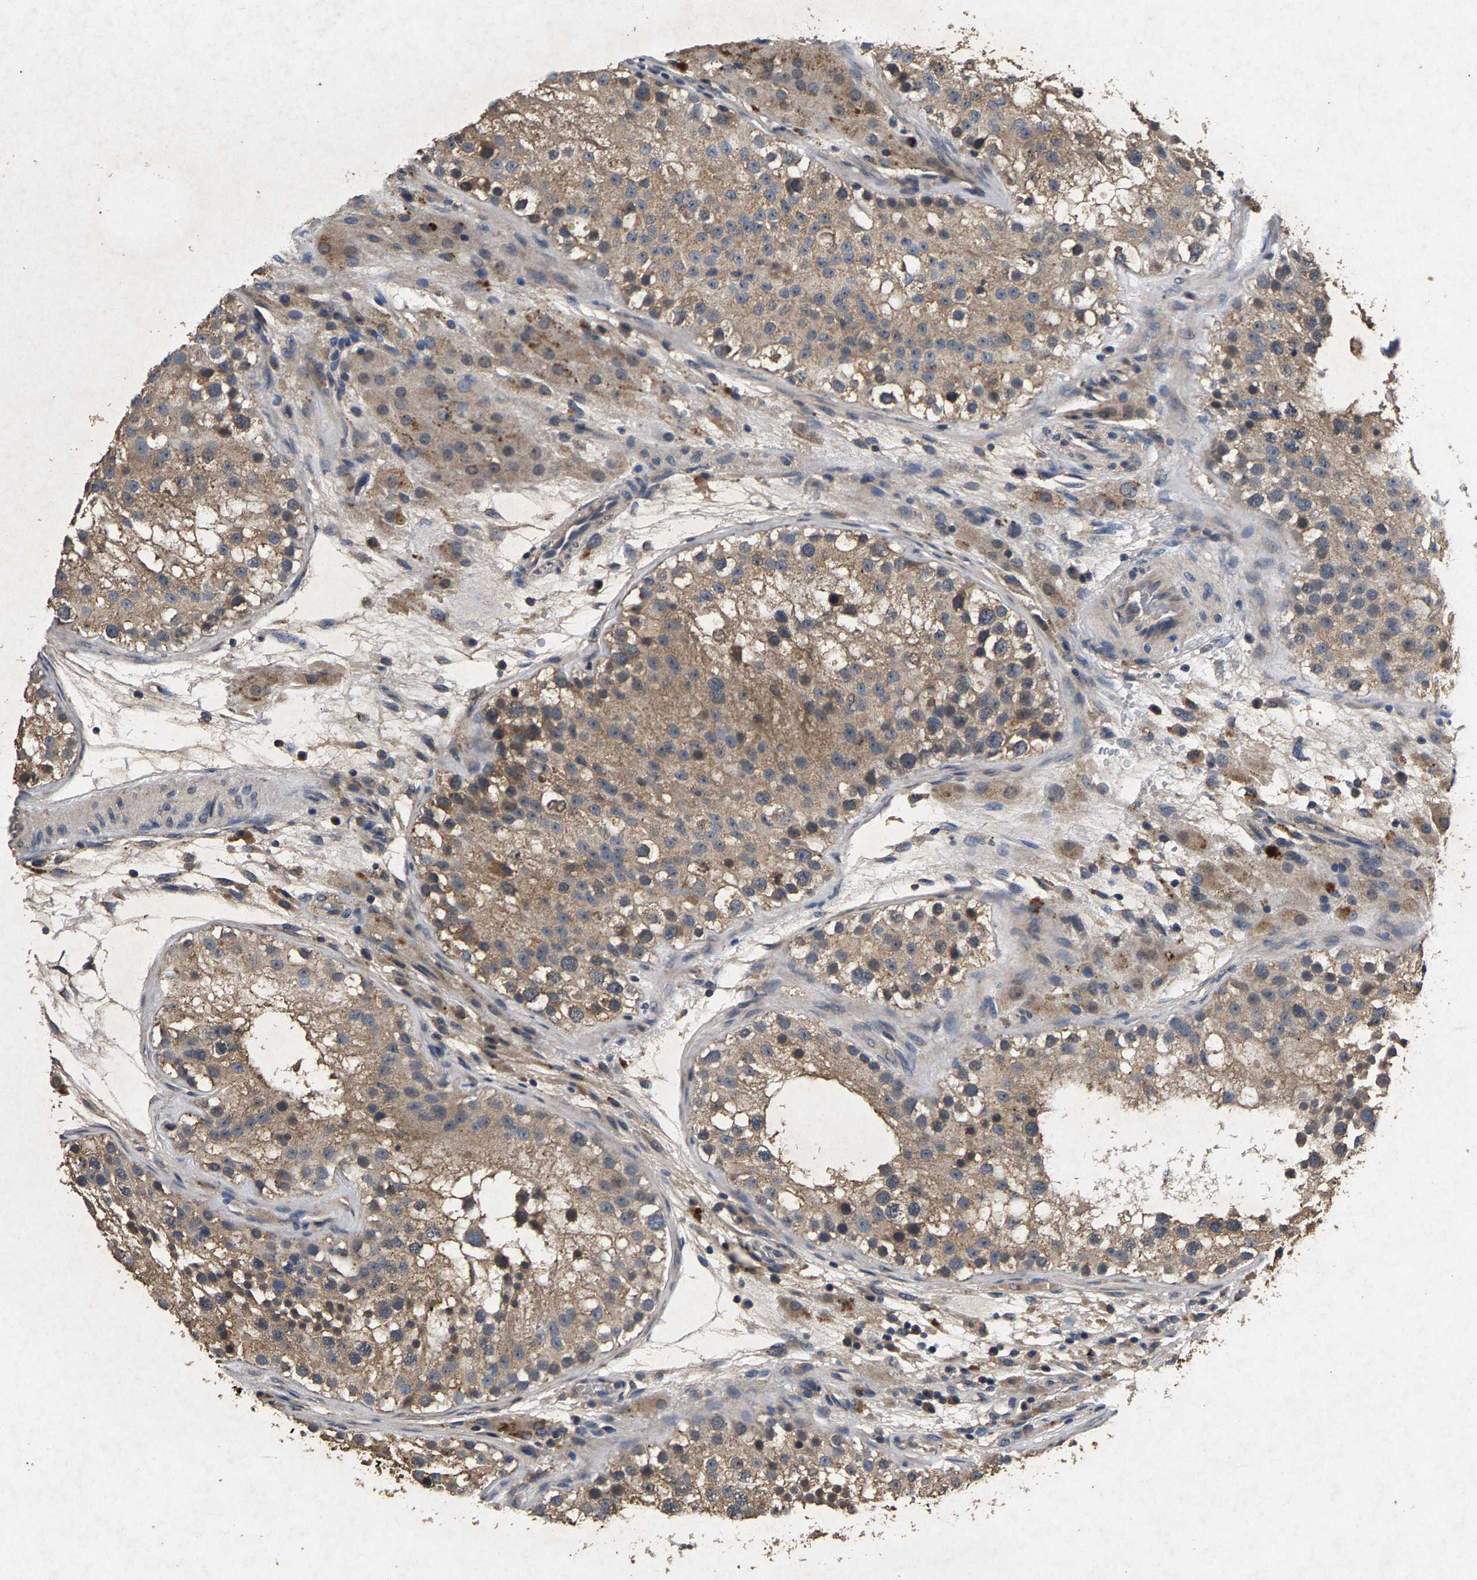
{"staining": {"intensity": "moderate", "quantity": ">75%", "location": "cytoplasmic/membranous"}, "tissue": "testis", "cell_type": "Cells in seminiferous ducts", "image_type": "normal", "snomed": [{"axis": "morphology", "description": "Normal tissue, NOS"}, {"axis": "topography", "description": "Testis"}], "caption": "Protein expression analysis of normal human testis reveals moderate cytoplasmic/membranous staining in approximately >75% of cells in seminiferous ducts. (IHC, brightfield microscopy, high magnification).", "gene": "PPP1CC", "patient": {"sex": "male", "age": 26}}